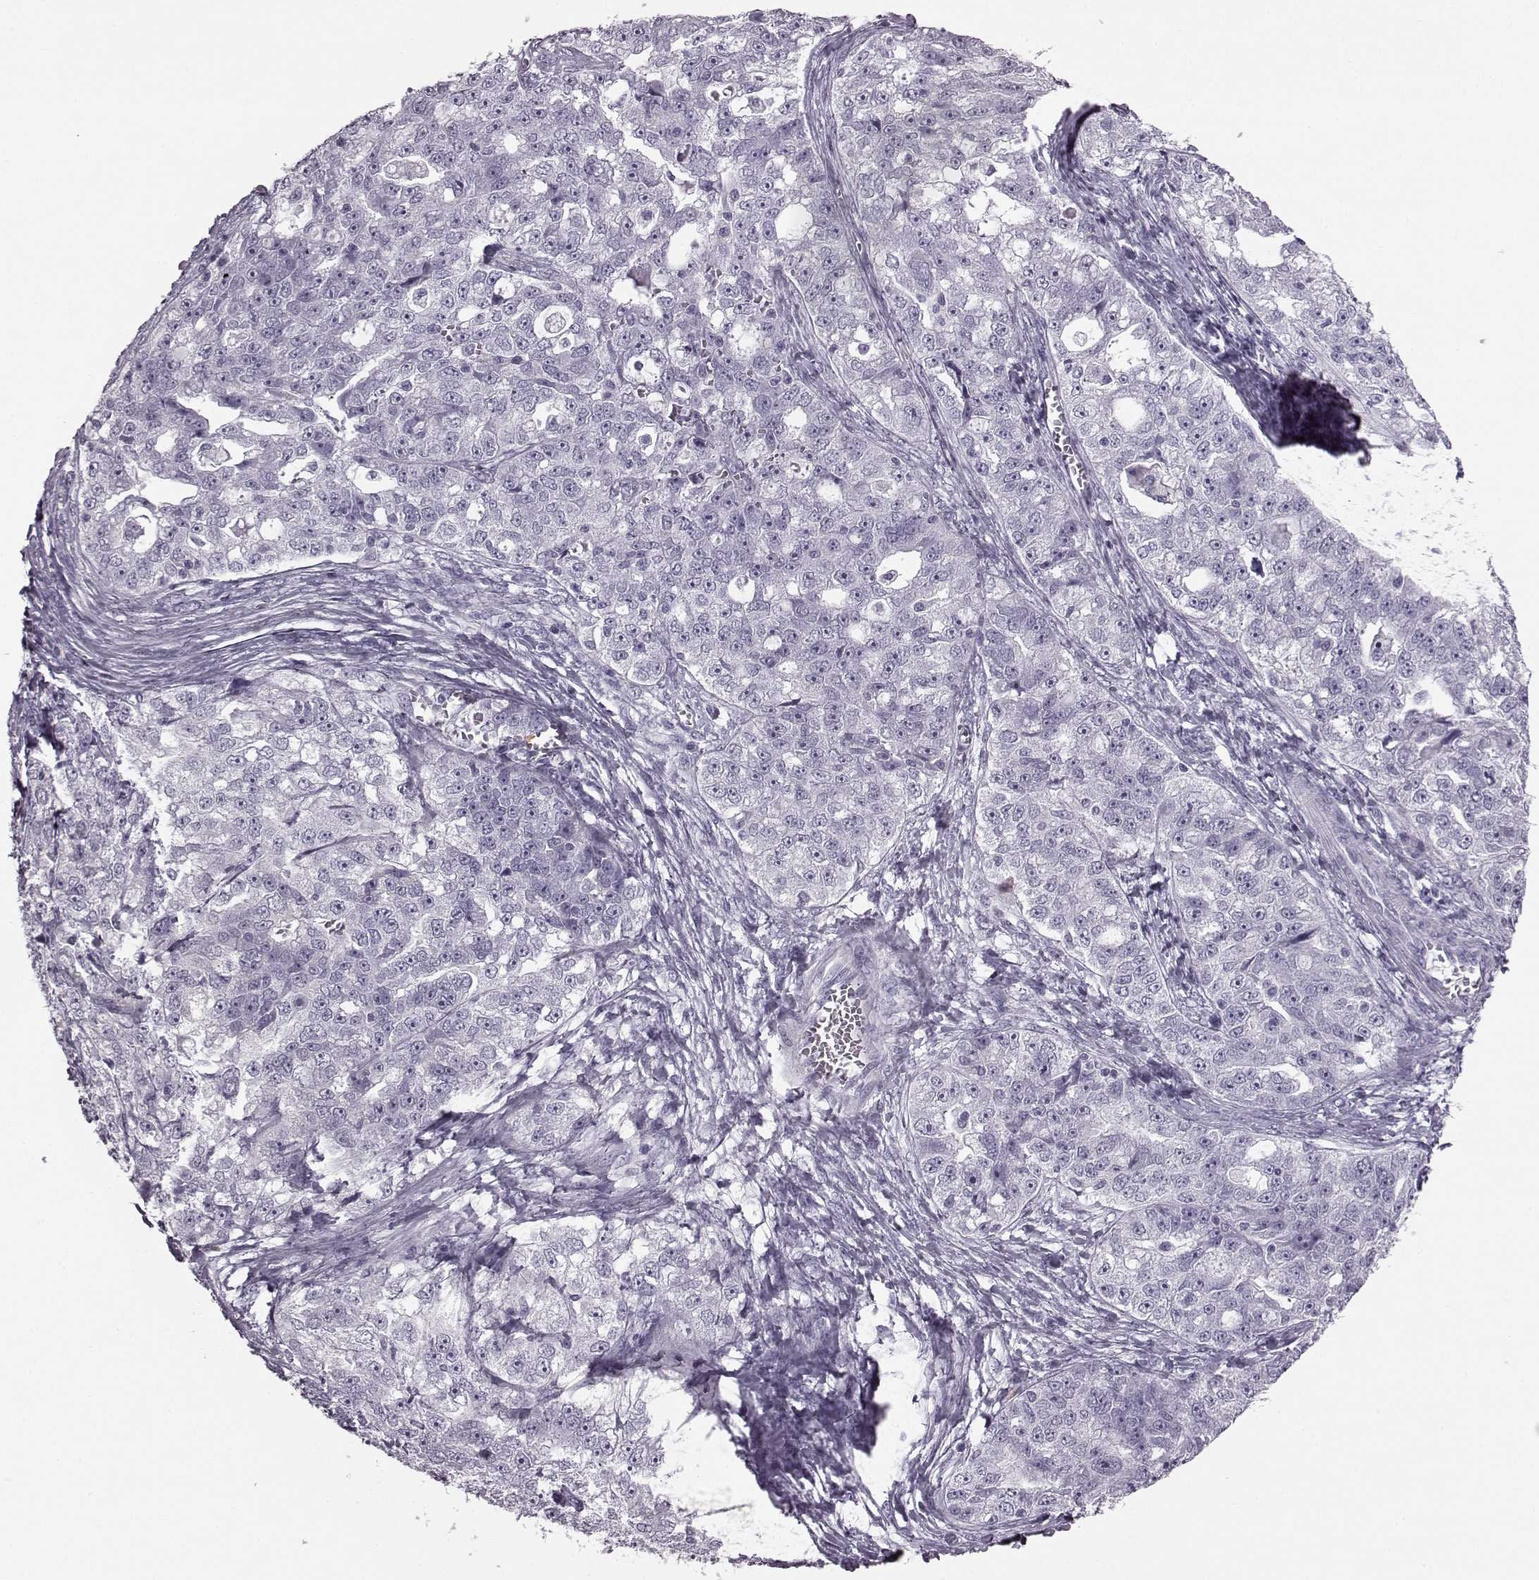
{"staining": {"intensity": "negative", "quantity": "none", "location": "none"}, "tissue": "ovarian cancer", "cell_type": "Tumor cells", "image_type": "cancer", "snomed": [{"axis": "morphology", "description": "Cystadenocarcinoma, serous, NOS"}, {"axis": "topography", "description": "Ovary"}], "caption": "Tumor cells are negative for brown protein staining in ovarian cancer.", "gene": "JSRP1", "patient": {"sex": "female", "age": 51}}